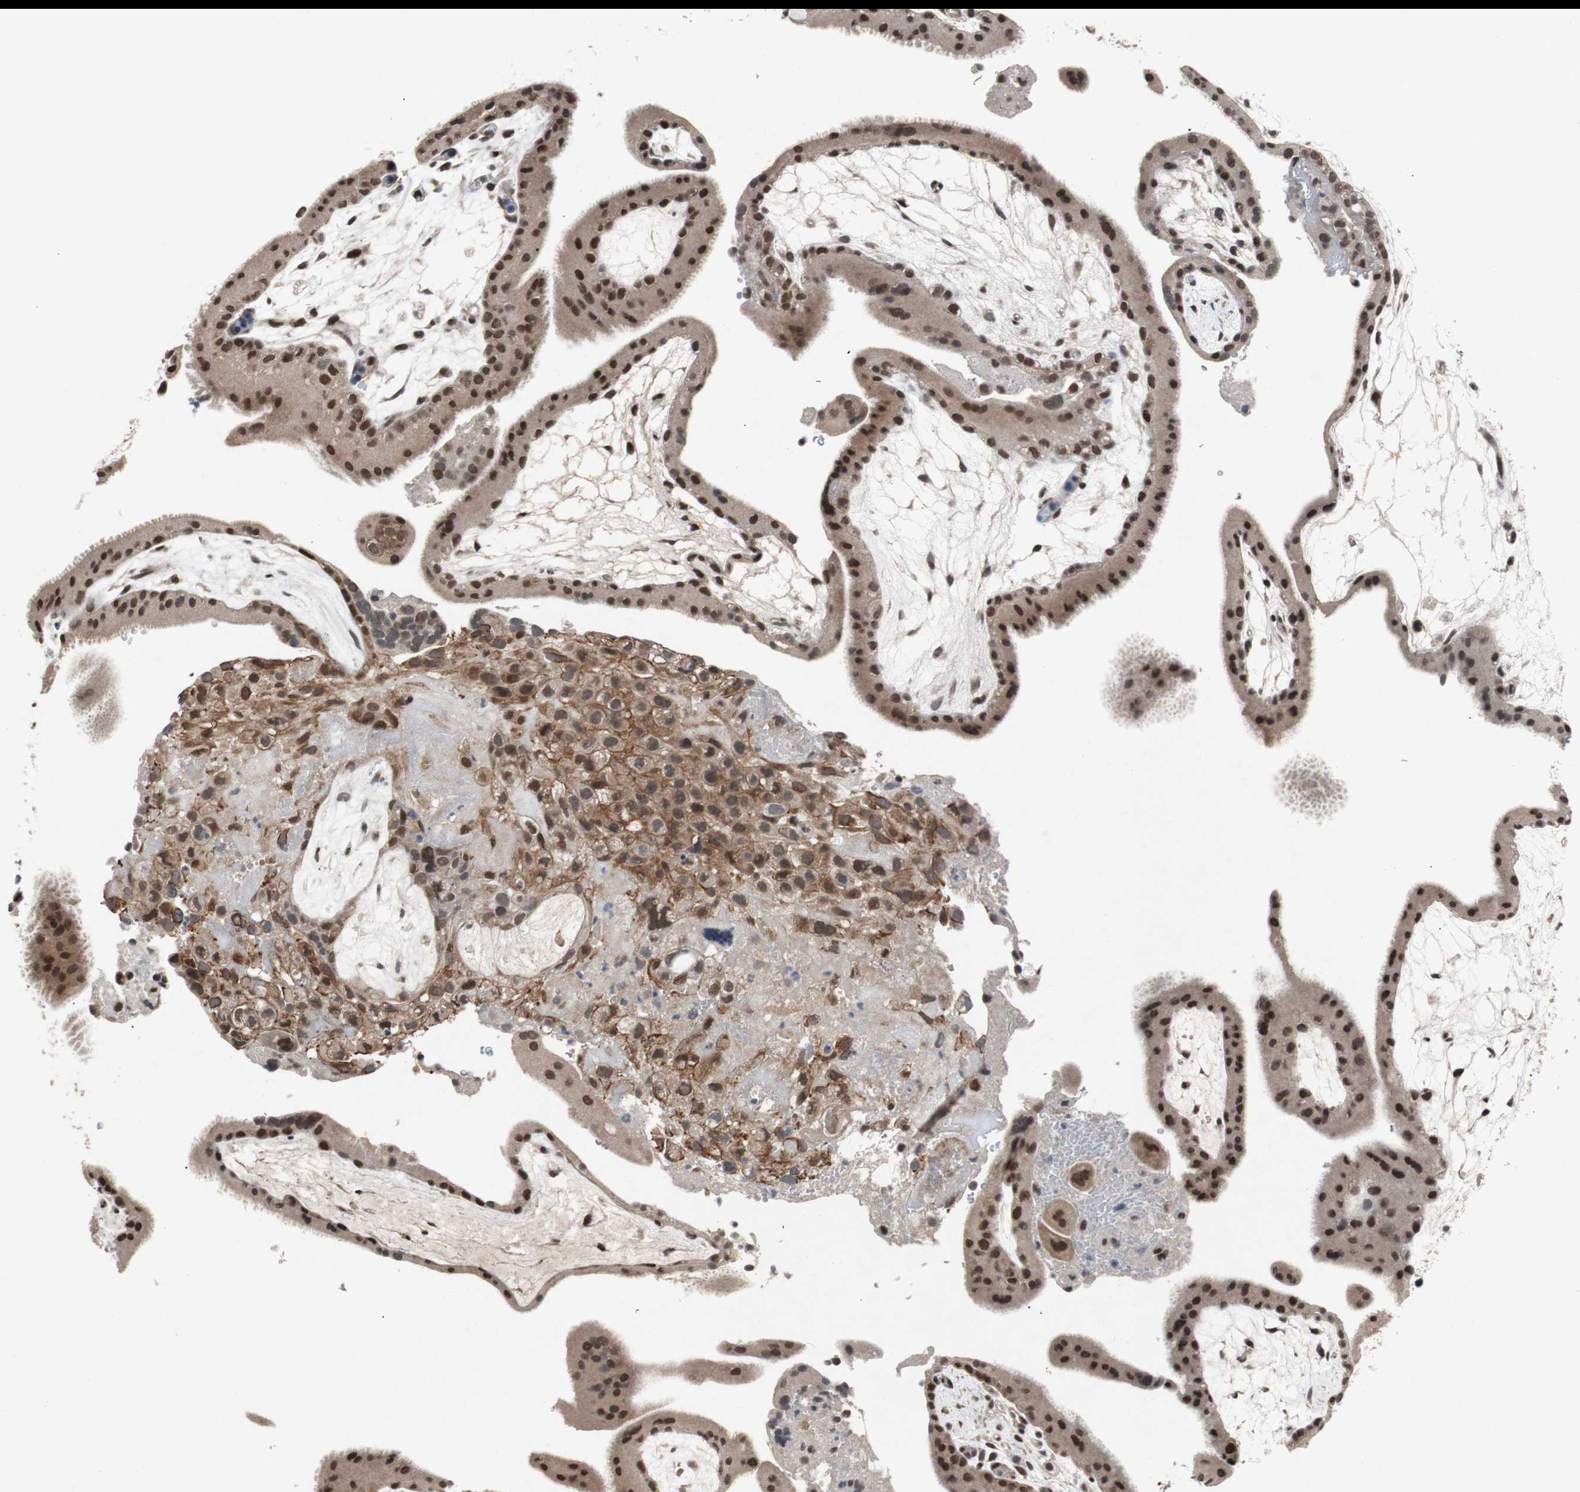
{"staining": {"intensity": "strong", "quantity": ">75%", "location": "cytoplasmic/membranous"}, "tissue": "placenta", "cell_type": "Decidual cells", "image_type": "normal", "snomed": [{"axis": "morphology", "description": "Normal tissue, NOS"}, {"axis": "topography", "description": "Placenta"}], "caption": "This histopathology image displays unremarkable placenta stained with immunohistochemistry (IHC) to label a protein in brown. The cytoplasmic/membranous of decidual cells show strong positivity for the protein. Nuclei are counter-stained blue.", "gene": "TP63", "patient": {"sex": "female", "age": 19}}